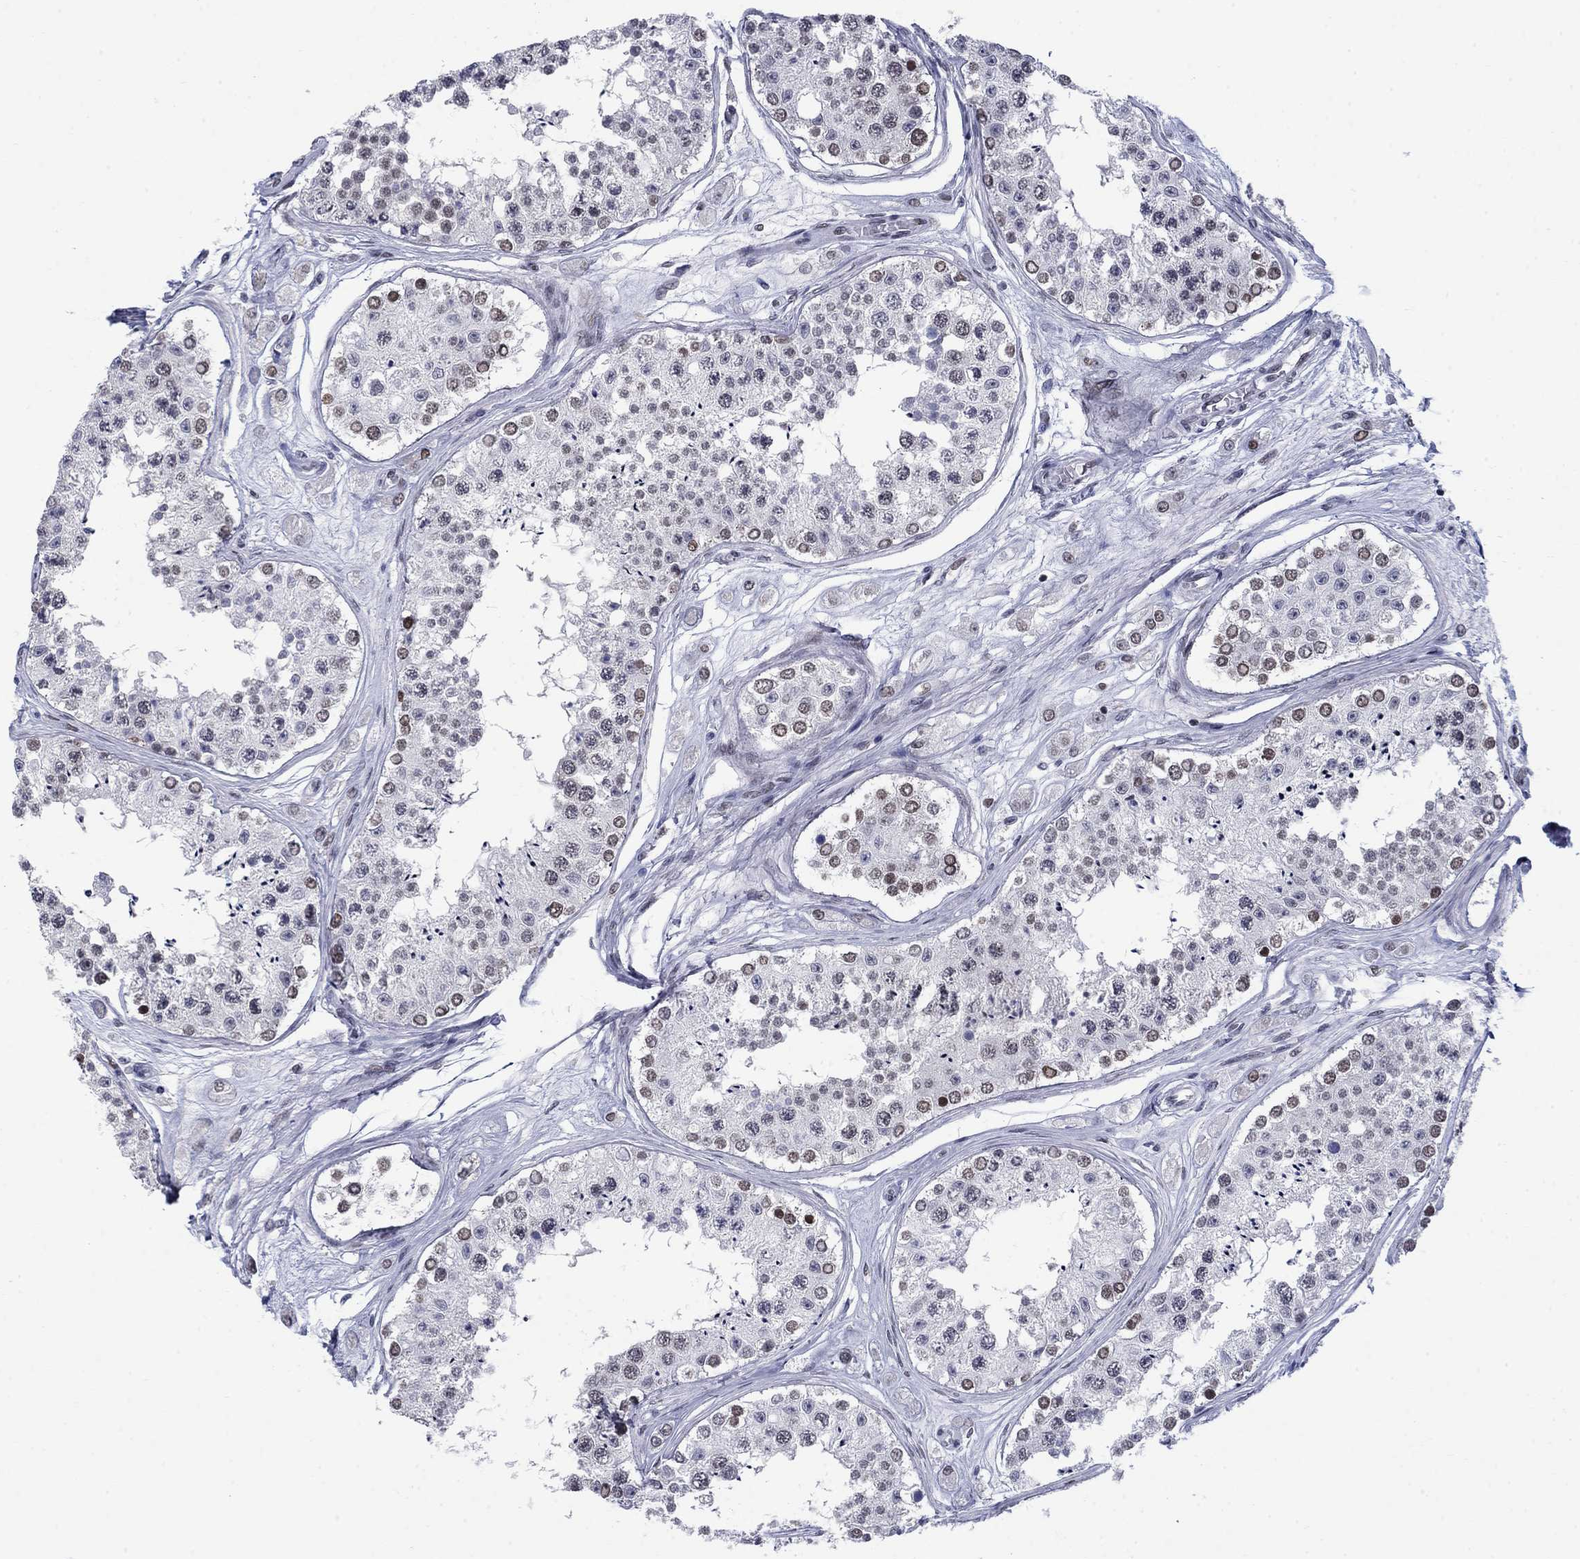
{"staining": {"intensity": "moderate", "quantity": "25%-75%", "location": "nuclear"}, "tissue": "testis", "cell_type": "Cells in seminiferous ducts", "image_type": "normal", "snomed": [{"axis": "morphology", "description": "Normal tissue, NOS"}, {"axis": "topography", "description": "Testis"}], "caption": "Immunohistochemical staining of normal testis reveals 25%-75% levels of moderate nuclear protein staining in about 25%-75% of cells in seminiferous ducts. Using DAB (3,3'-diaminobenzidine) (brown) and hematoxylin (blue) stains, captured at high magnification using brightfield microscopy.", "gene": "NPAS3", "patient": {"sex": "male", "age": 25}}